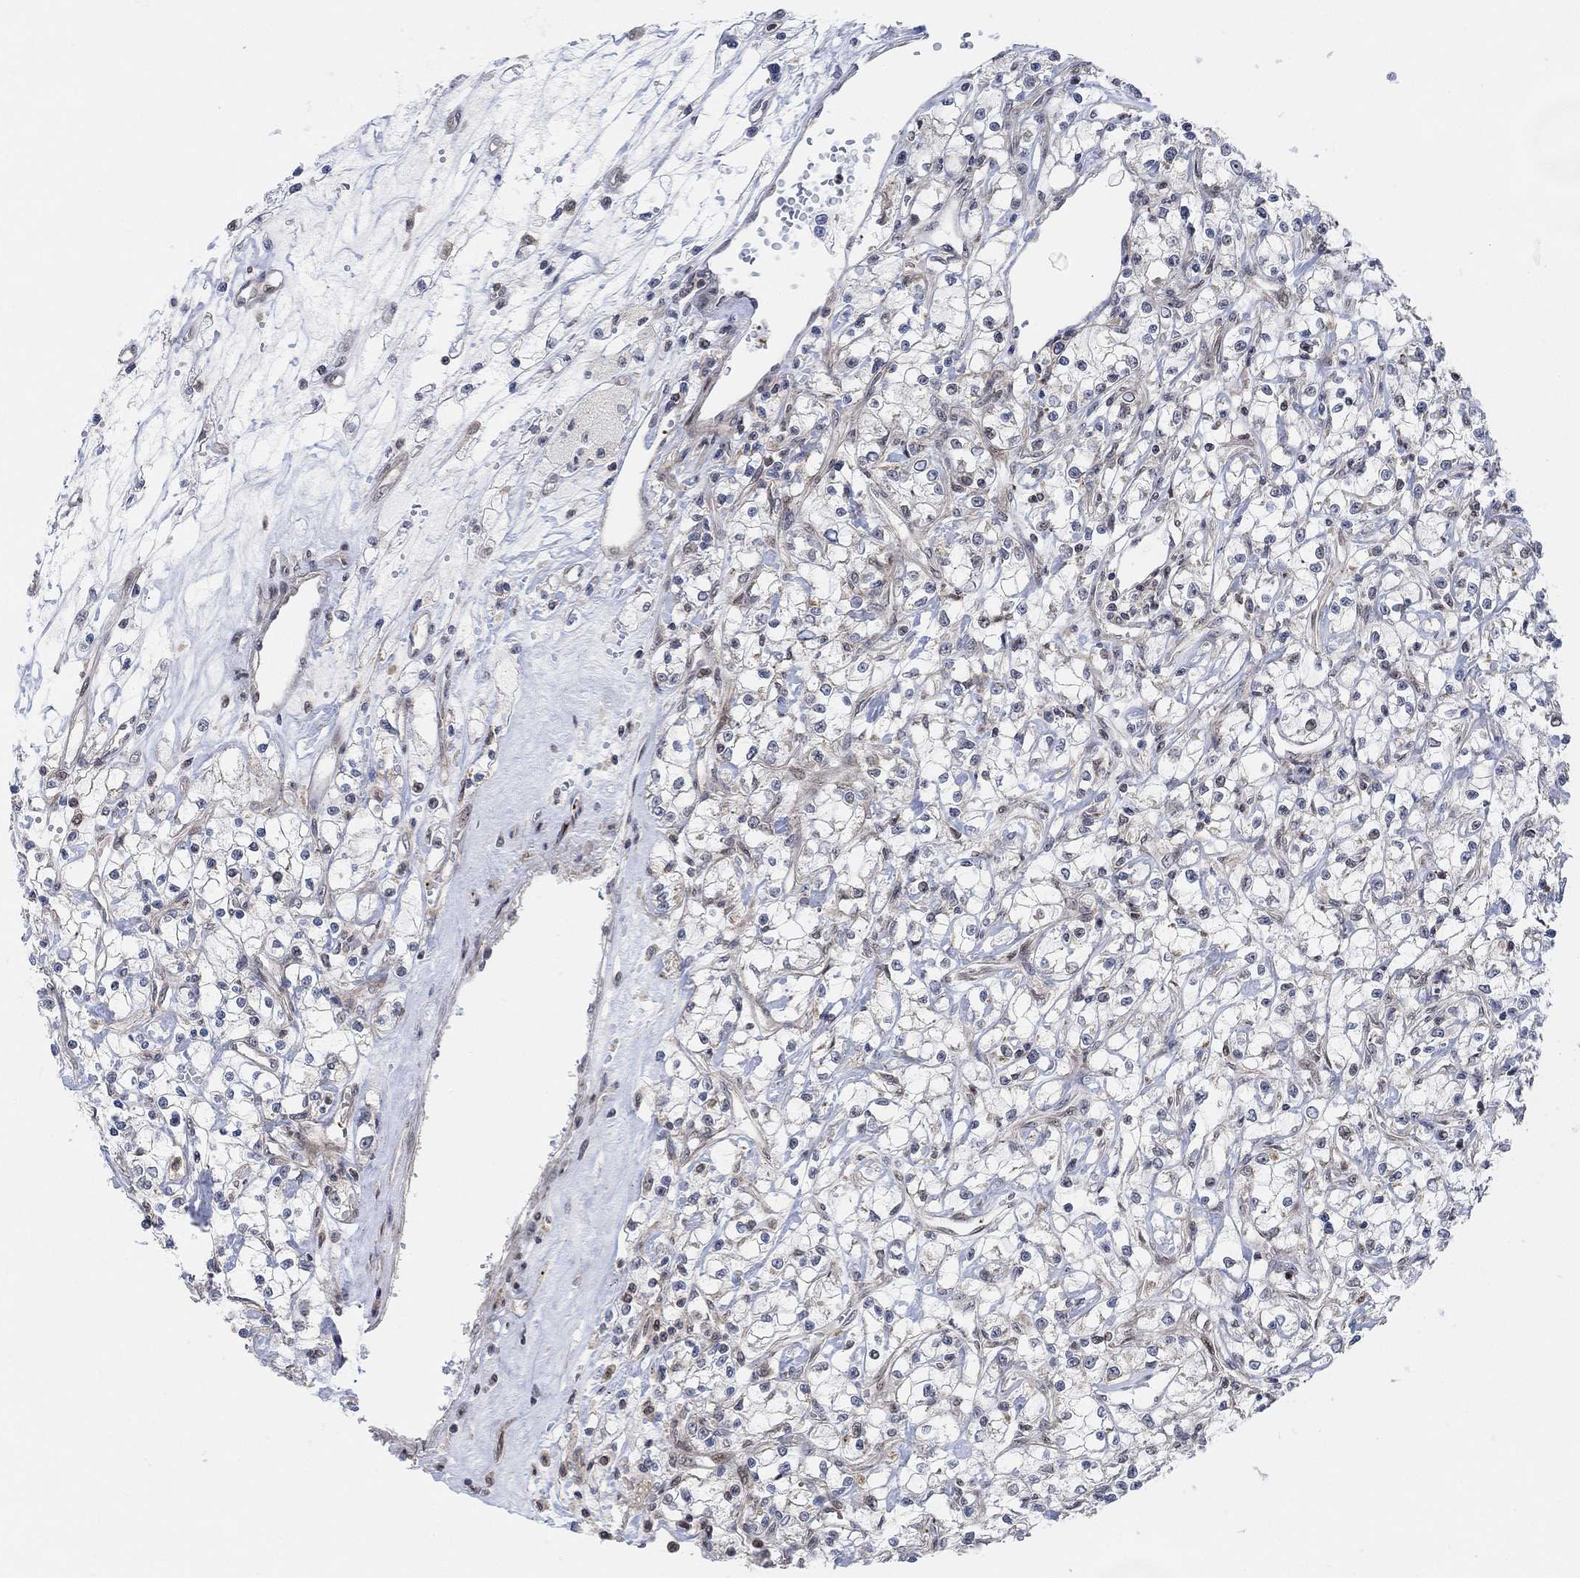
{"staining": {"intensity": "moderate", "quantity": "<25%", "location": "cytoplasmic/membranous"}, "tissue": "renal cancer", "cell_type": "Tumor cells", "image_type": "cancer", "snomed": [{"axis": "morphology", "description": "Adenocarcinoma, NOS"}, {"axis": "topography", "description": "Kidney"}], "caption": "Adenocarcinoma (renal) stained with DAB (3,3'-diaminobenzidine) immunohistochemistry (IHC) displays low levels of moderate cytoplasmic/membranous expression in about <25% of tumor cells.", "gene": "PWWP2B", "patient": {"sex": "female", "age": 59}}